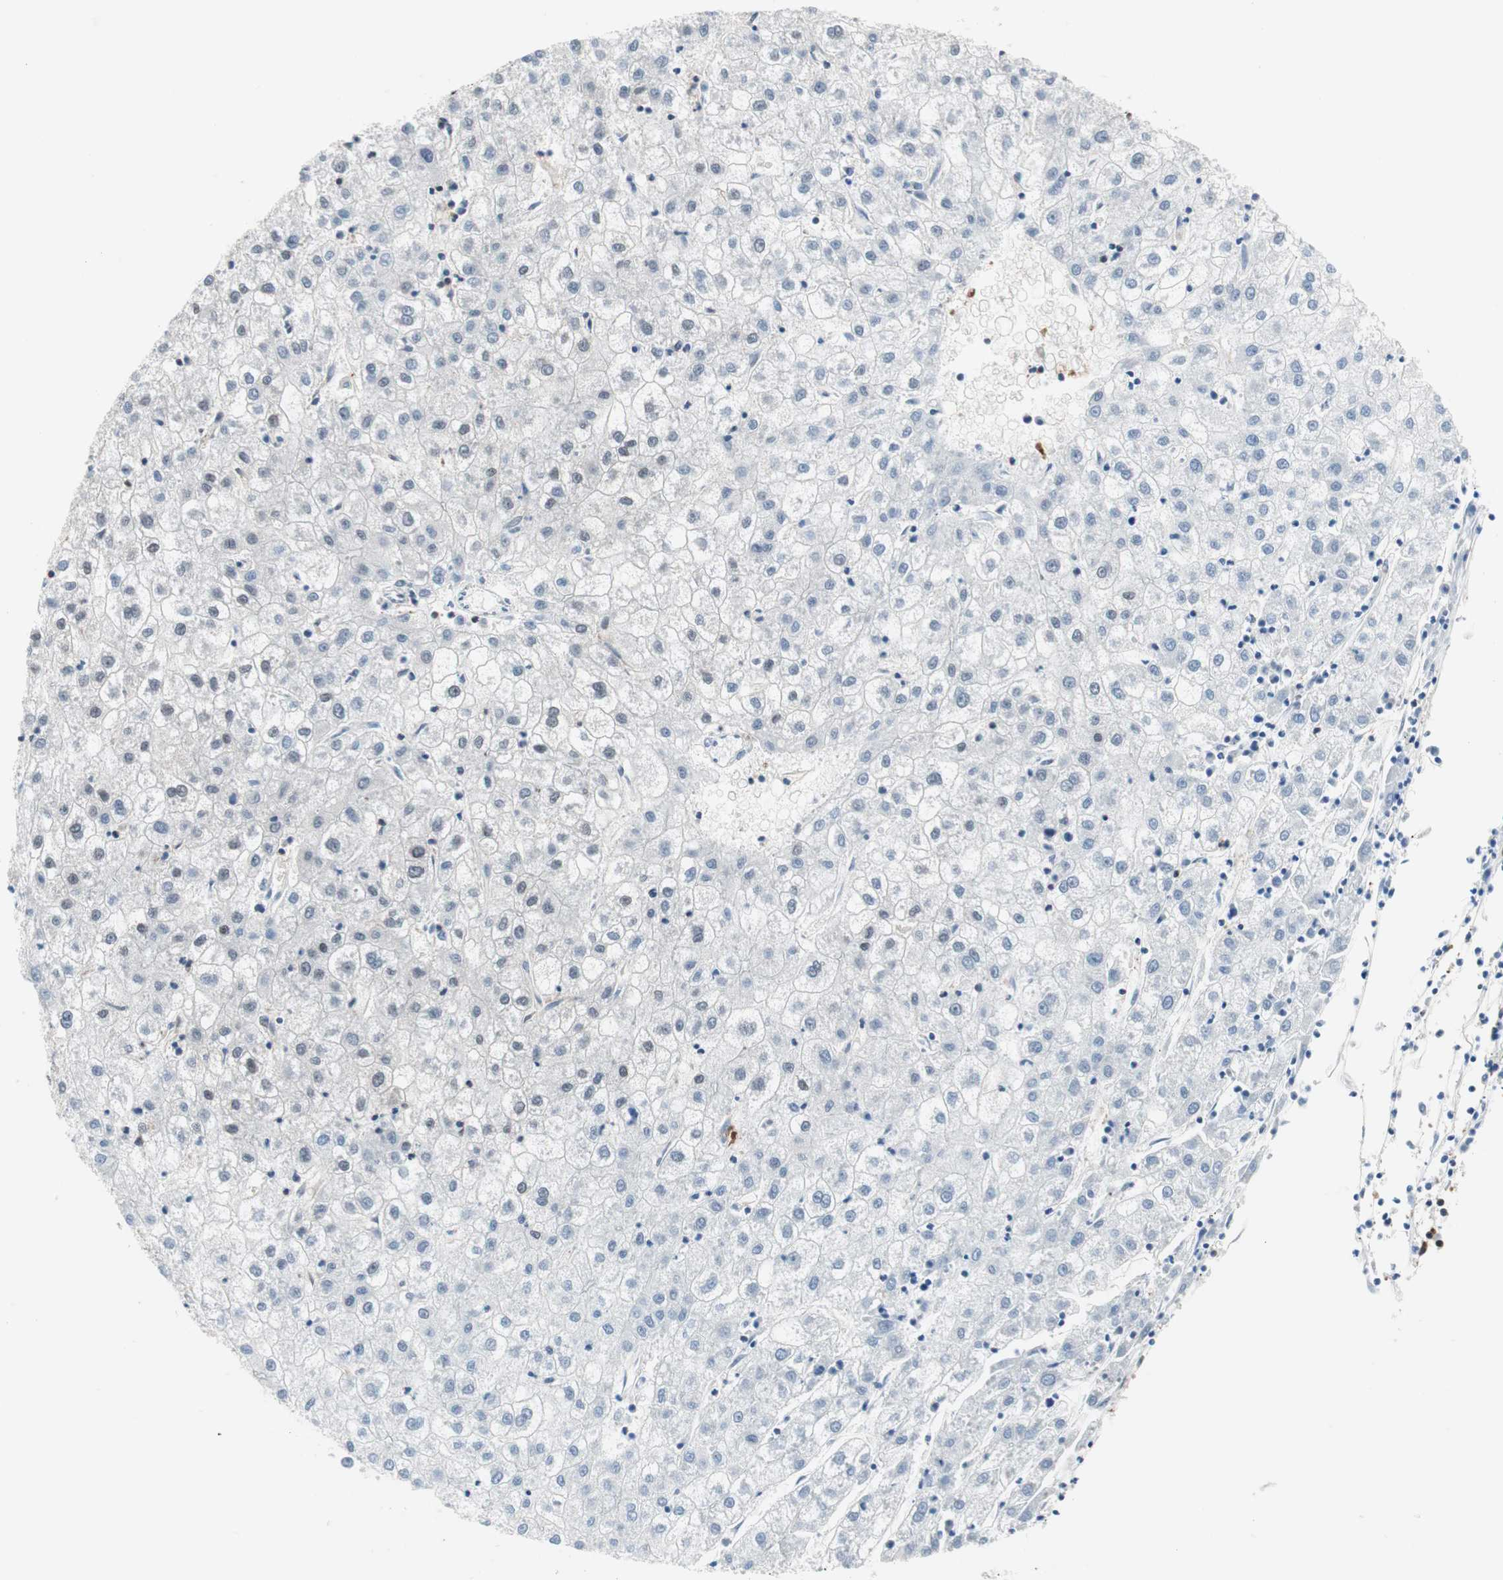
{"staining": {"intensity": "negative", "quantity": "none", "location": "none"}, "tissue": "liver cancer", "cell_type": "Tumor cells", "image_type": "cancer", "snomed": [{"axis": "morphology", "description": "Carcinoma, Hepatocellular, NOS"}, {"axis": "topography", "description": "Liver"}], "caption": "This is an immunohistochemistry micrograph of human liver cancer (hepatocellular carcinoma). There is no expression in tumor cells.", "gene": "ZNF512B", "patient": {"sex": "male", "age": 72}}